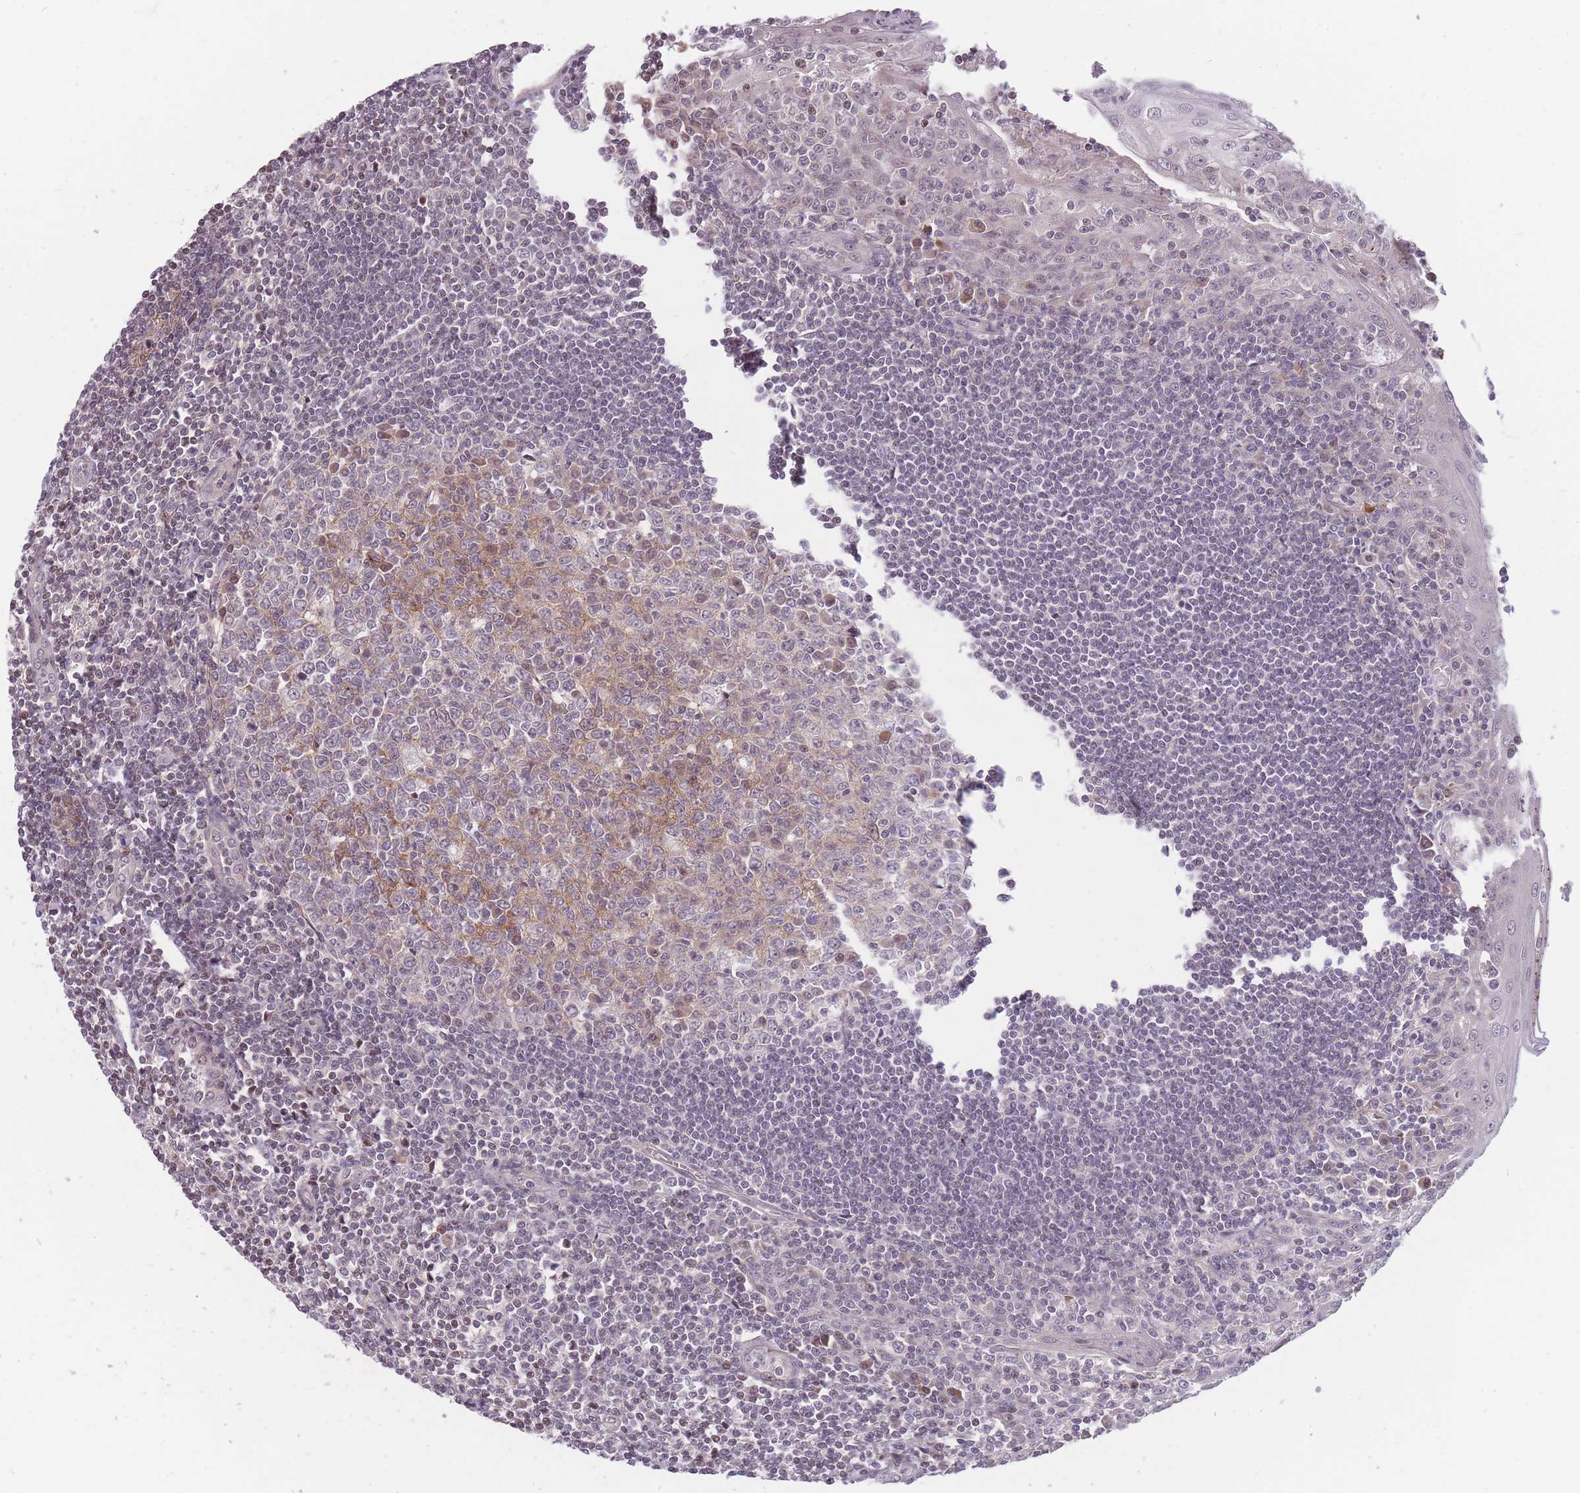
{"staining": {"intensity": "moderate", "quantity": "25%-75%", "location": "cytoplasmic/membranous"}, "tissue": "tonsil", "cell_type": "Germinal center cells", "image_type": "normal", "snomed": [{"axis": "morphology", "description": "Normal tissue, NOS"}, {"axis": "topography", "description": "Tonsil"}], "caption": "Immunohistochemistry (IHC) staining of normal tonsil, which exhibits medium levels of moderate cytoplasmic/membranous expression in approximately 25%-75% of germinal center cells indicating moderate cytoplasmic/membranous protein staining. The staining was performed using DAB (3,3'-diaminobenzidine) (brown) for protein detection and nuclei were counterstained in hematoxylin (blue).", "gene": "GGT5", "patient": {"sex": "male", "age": 27}}